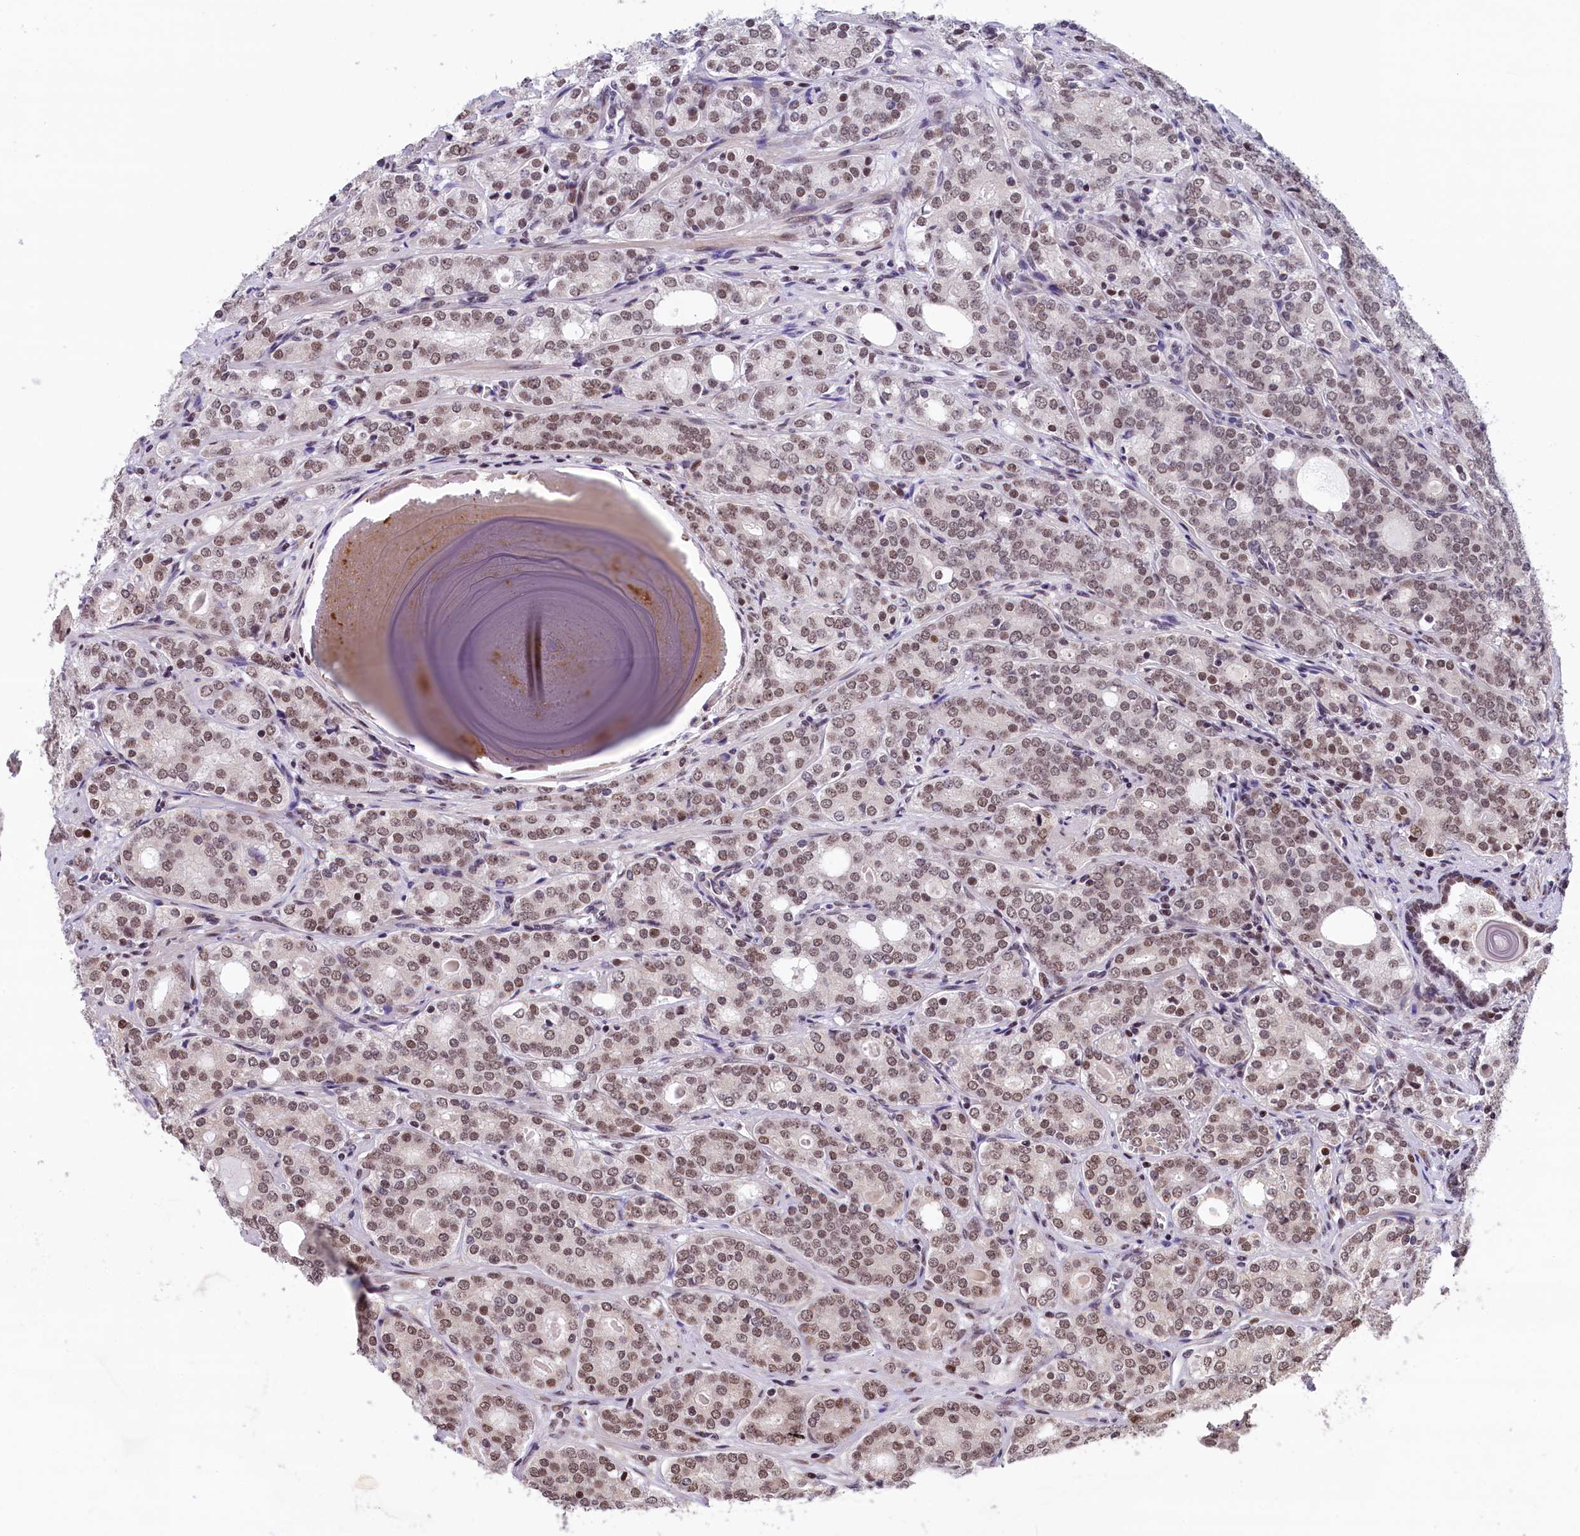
{"staining": {"intensity": "moderate", "quantity": ">75%", "location": "nuclear"}, "tissue": "prostate cancer", "cell_type": "Tumor cells", "image_type": "cancer", "snomed": [{"axis": "morphology", "description": "Adenocarcinoma, High grade"}, {"axis": "topography", "description": "Prostate"}], "caption": "Prostate cancer (adenocarcinoma (high-grade)) stained for a protein exhibits moderate nuclear positivity in tumor cells. Ihc stains the protein of interest in brown and the nuclei are stained blue.", "gene": "CDYL2", "patient": {"sex": "male", "age": 64}}